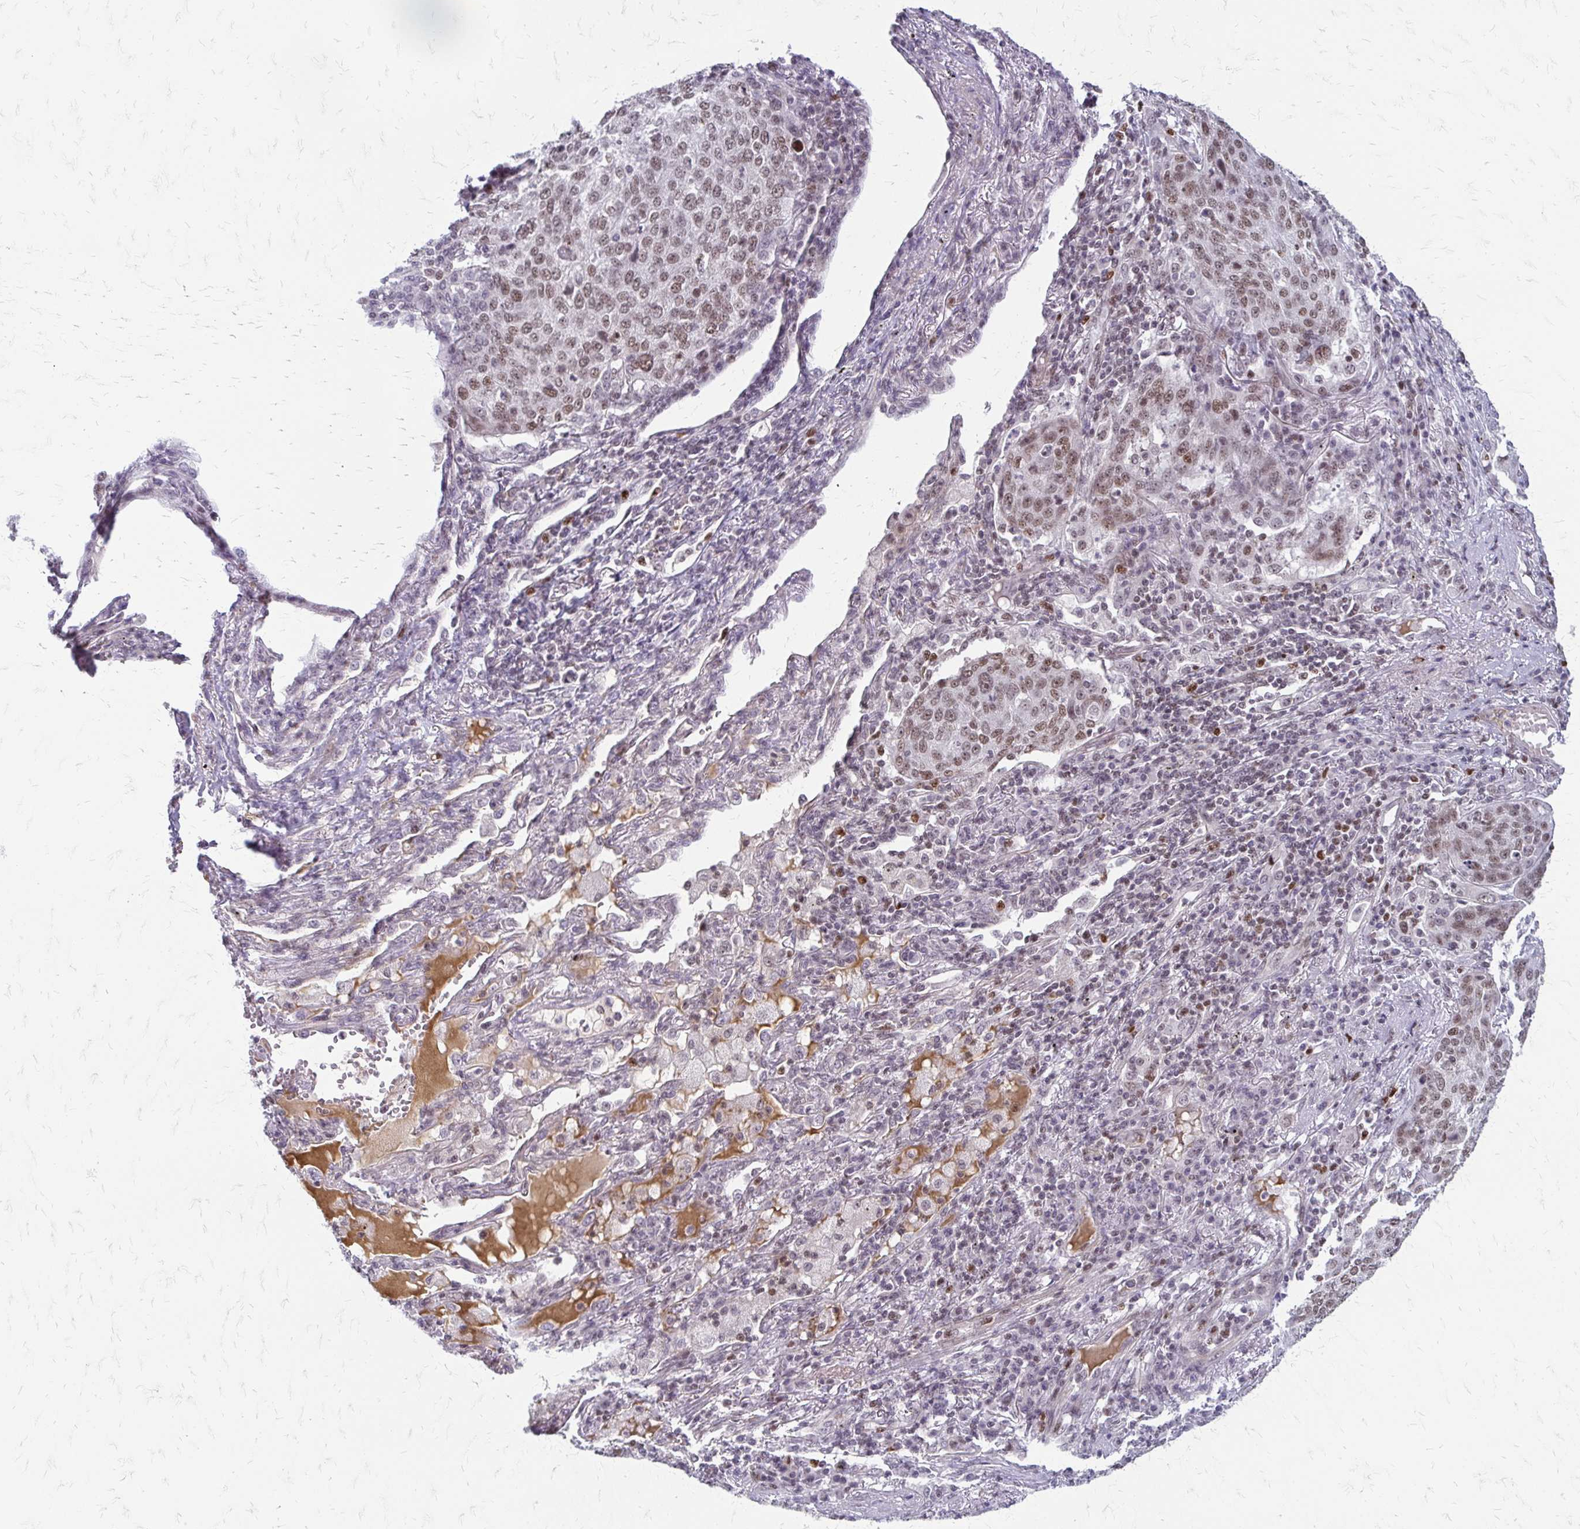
{"staining": {"intensity": "weak", "quantity": ">75%", "location": "nuclear"}, "tissue": "lung cancer", "cell_type": "Tumor cells", "image_type": "cancer", "snomed": [{"axis": "morphology", "description": "Squamous cell carcinoma, NOS"}, {"axis": "topography", "description": "Lung"}], "caption": "This photomicrograph displays immunohistochemistry staining of lung squamous cell carcinoma, with low weak nuclear staining in about >75% of tumor cells.", "gene": "EED", "patient": {"sex": "male", "age": 63}}